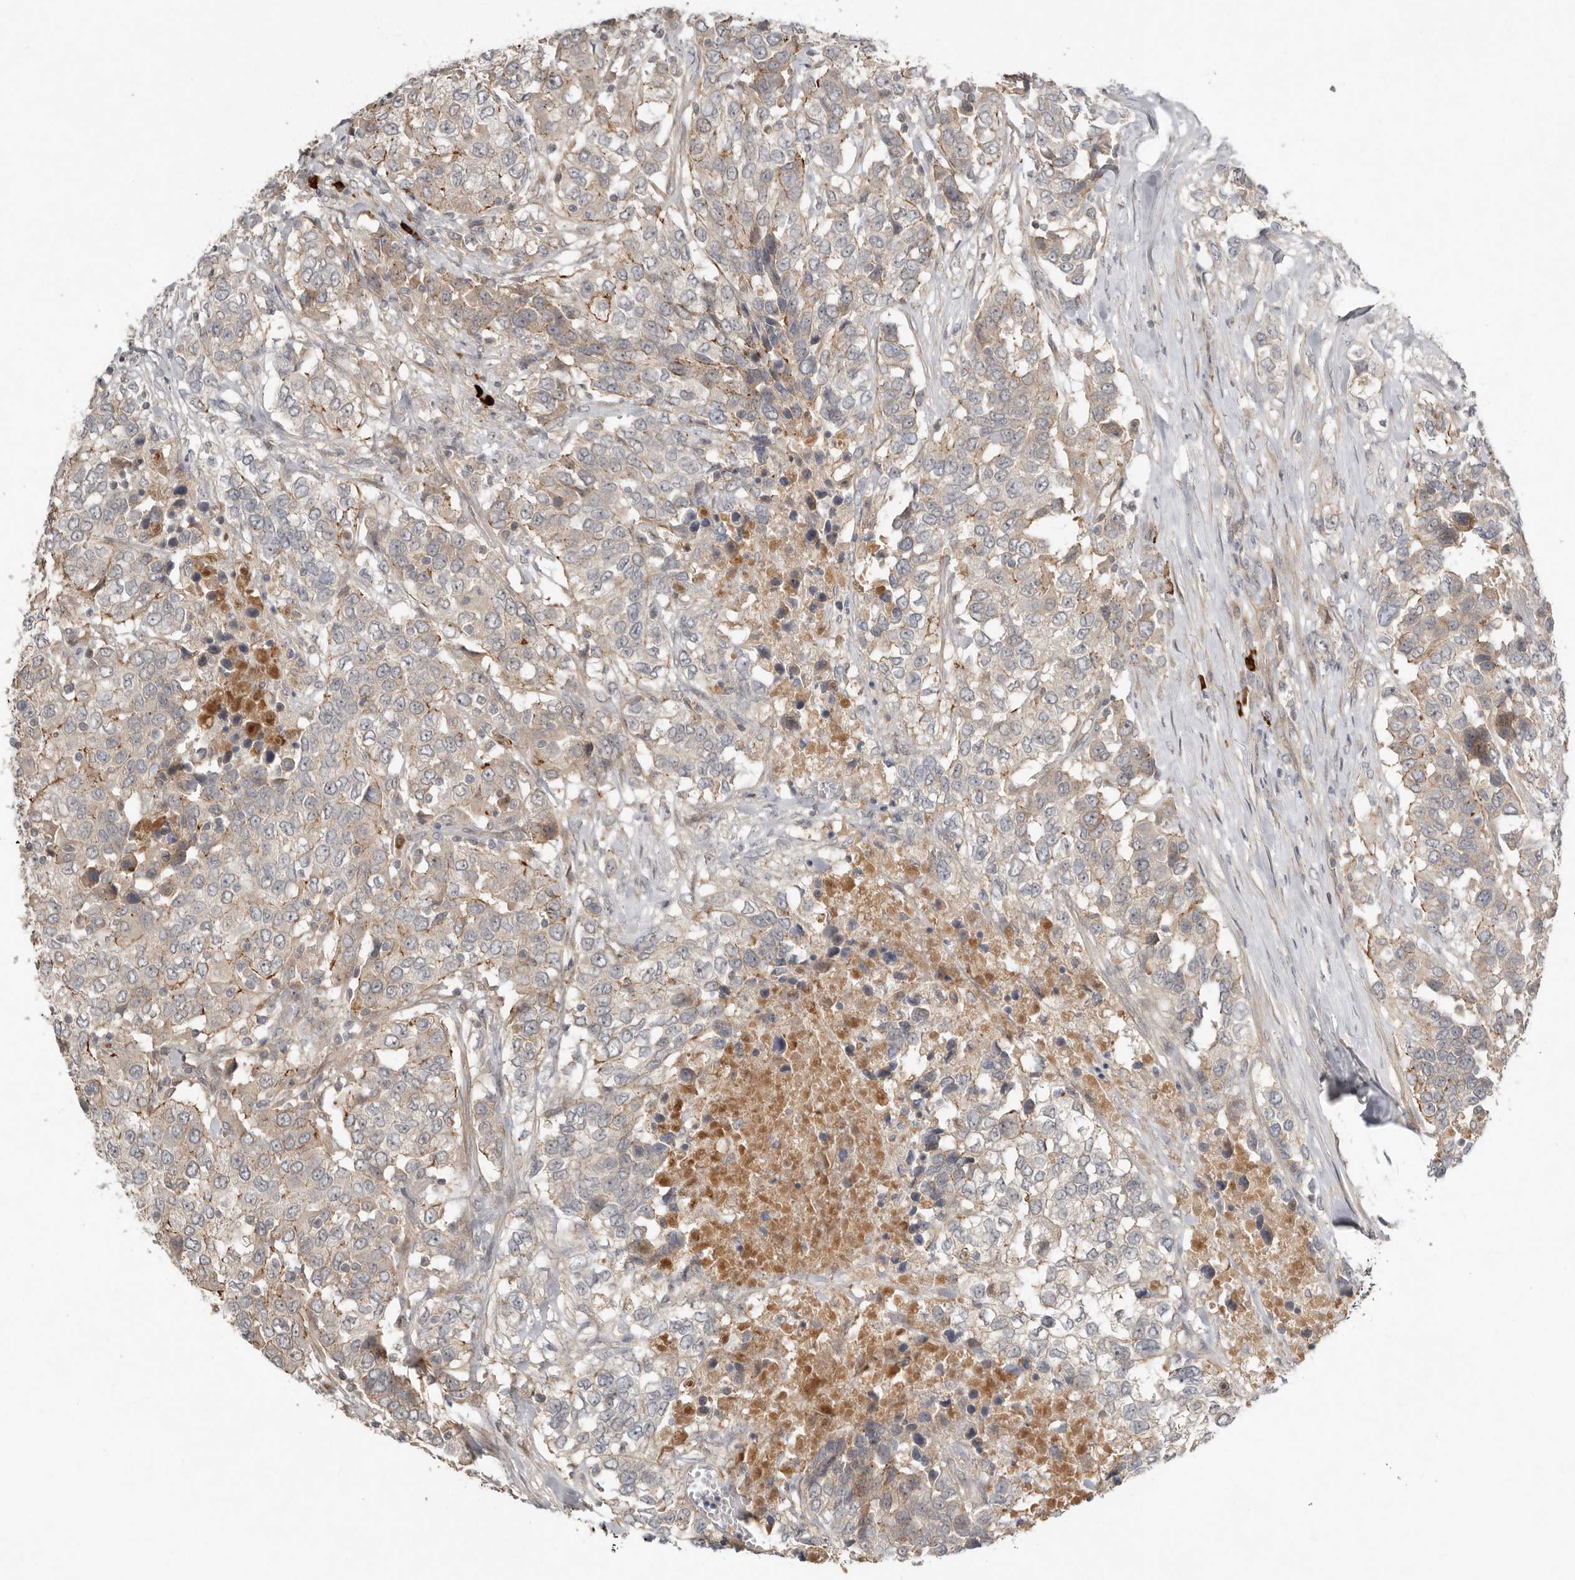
{"staining": {"intensity": "moderate", "quantity": "<25%", "location": "cytoplasmic/membranous"}, "tissue": "urothelial cancer", "cell_type": "Tumor cells", "image_type": "cancer", "snomed": [{"axis": "morphology", "description": "Urothelial carcinoma, High grade"}, {"axis": "topography", "description": "Urinary bladder"}], "caption": "A brown stain shows moderate cytoplasmic/membranous positivity of a protein in human high-grade urothelial carcinoma tumor cells.", "gene": "TEAD3", "patient": {"sex": "female", "age": 80}}